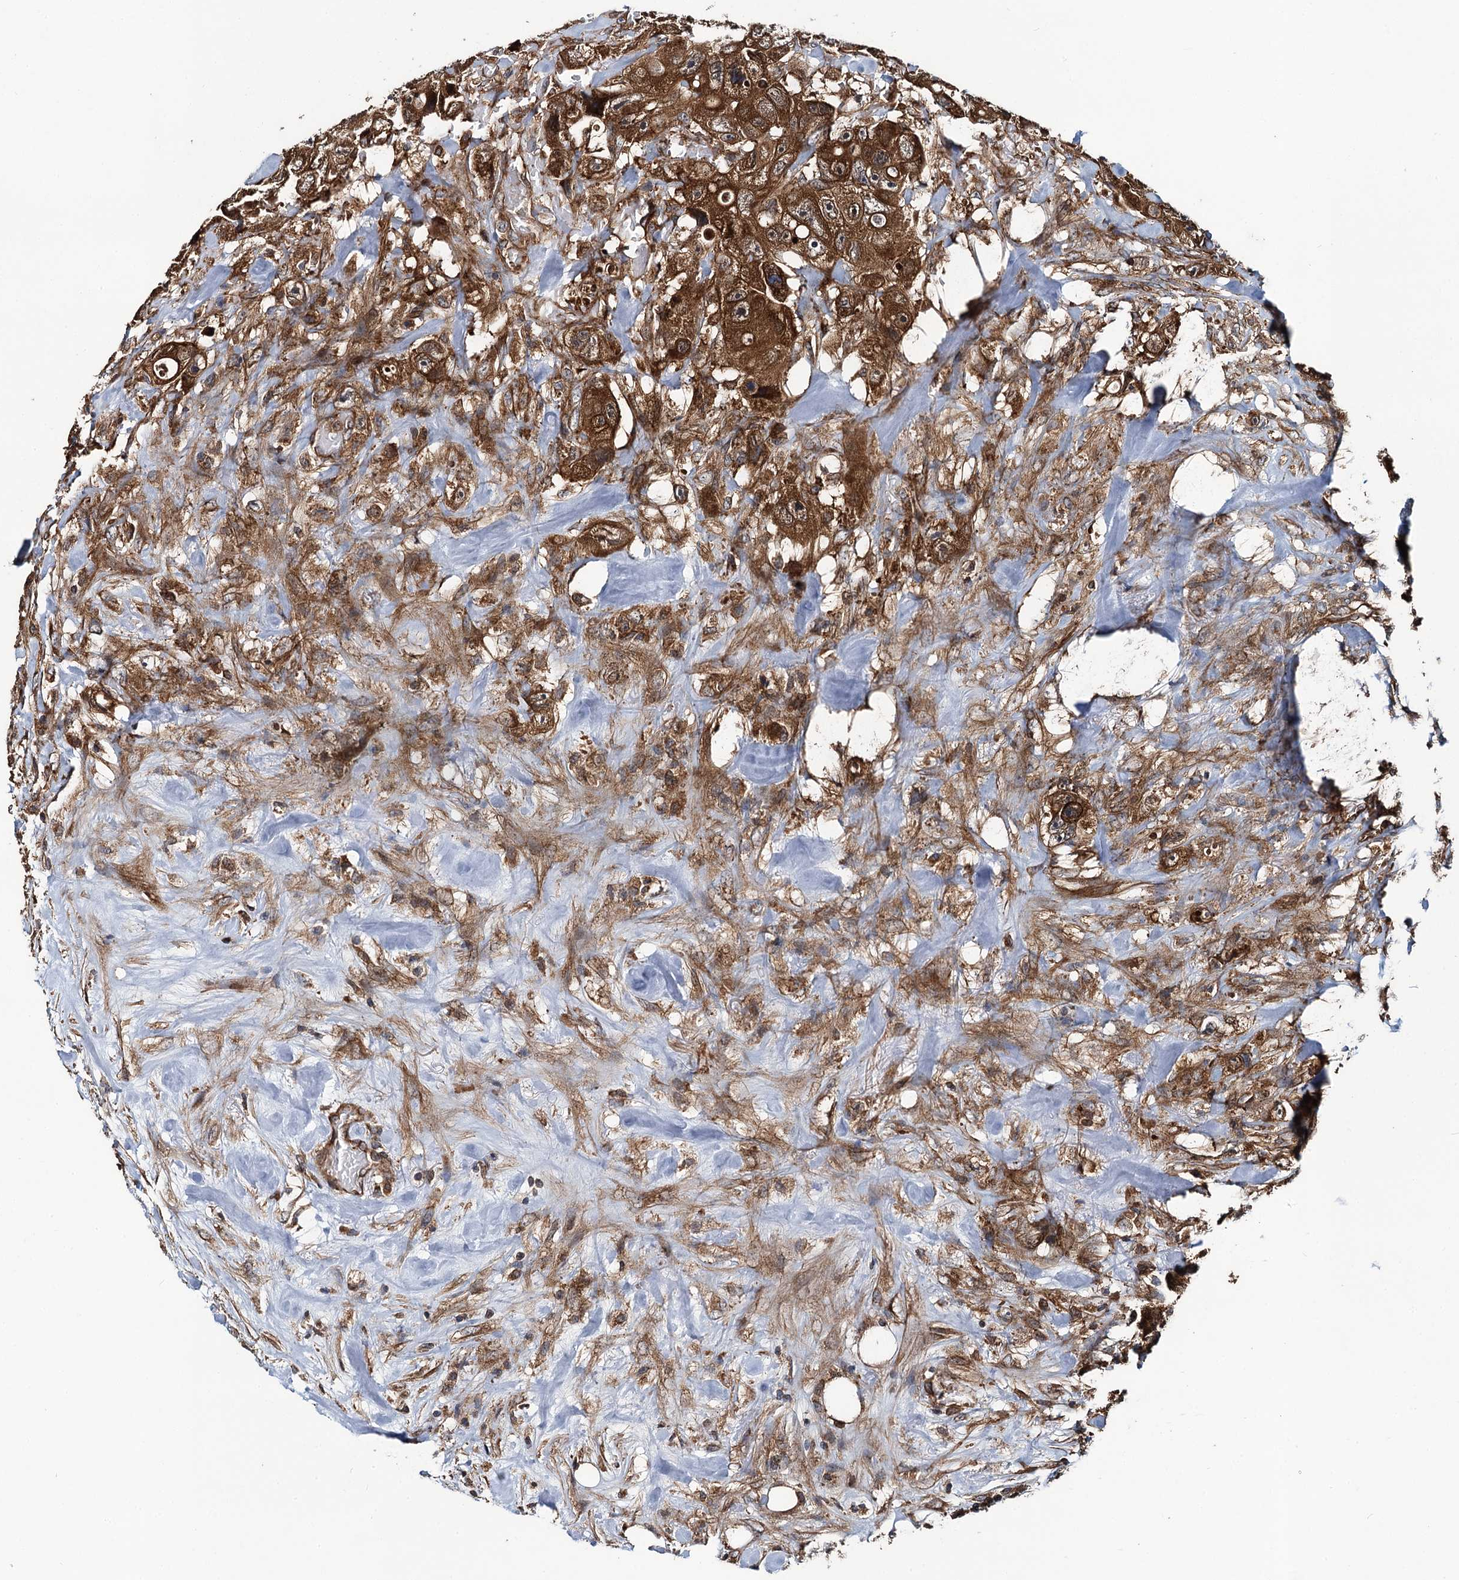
{"staining": {"intensity": "strong", "quantity": ">75%", "location": "cytoplasmic/membranous"}, "tissue": "colorectal cancer", "cell_type": "Tumor cells", "image_type": "cancer", "snomed": [{"axis": "morphology", "description": "Adenocarcinoma, NOS"}, {"axis": "topography", "description": "Colon"}], "caption": "High-magnification brightfield microscopy of colorectal cancer stained with DAB (brown) and counterstained with hematoxylin (blue). tumor cells exhibit strong cytoplasmic/membranous expression is seen in approximately>75% of cells.", "gene": "NEK1", "patient": {"sex": "female", "age": 46}}